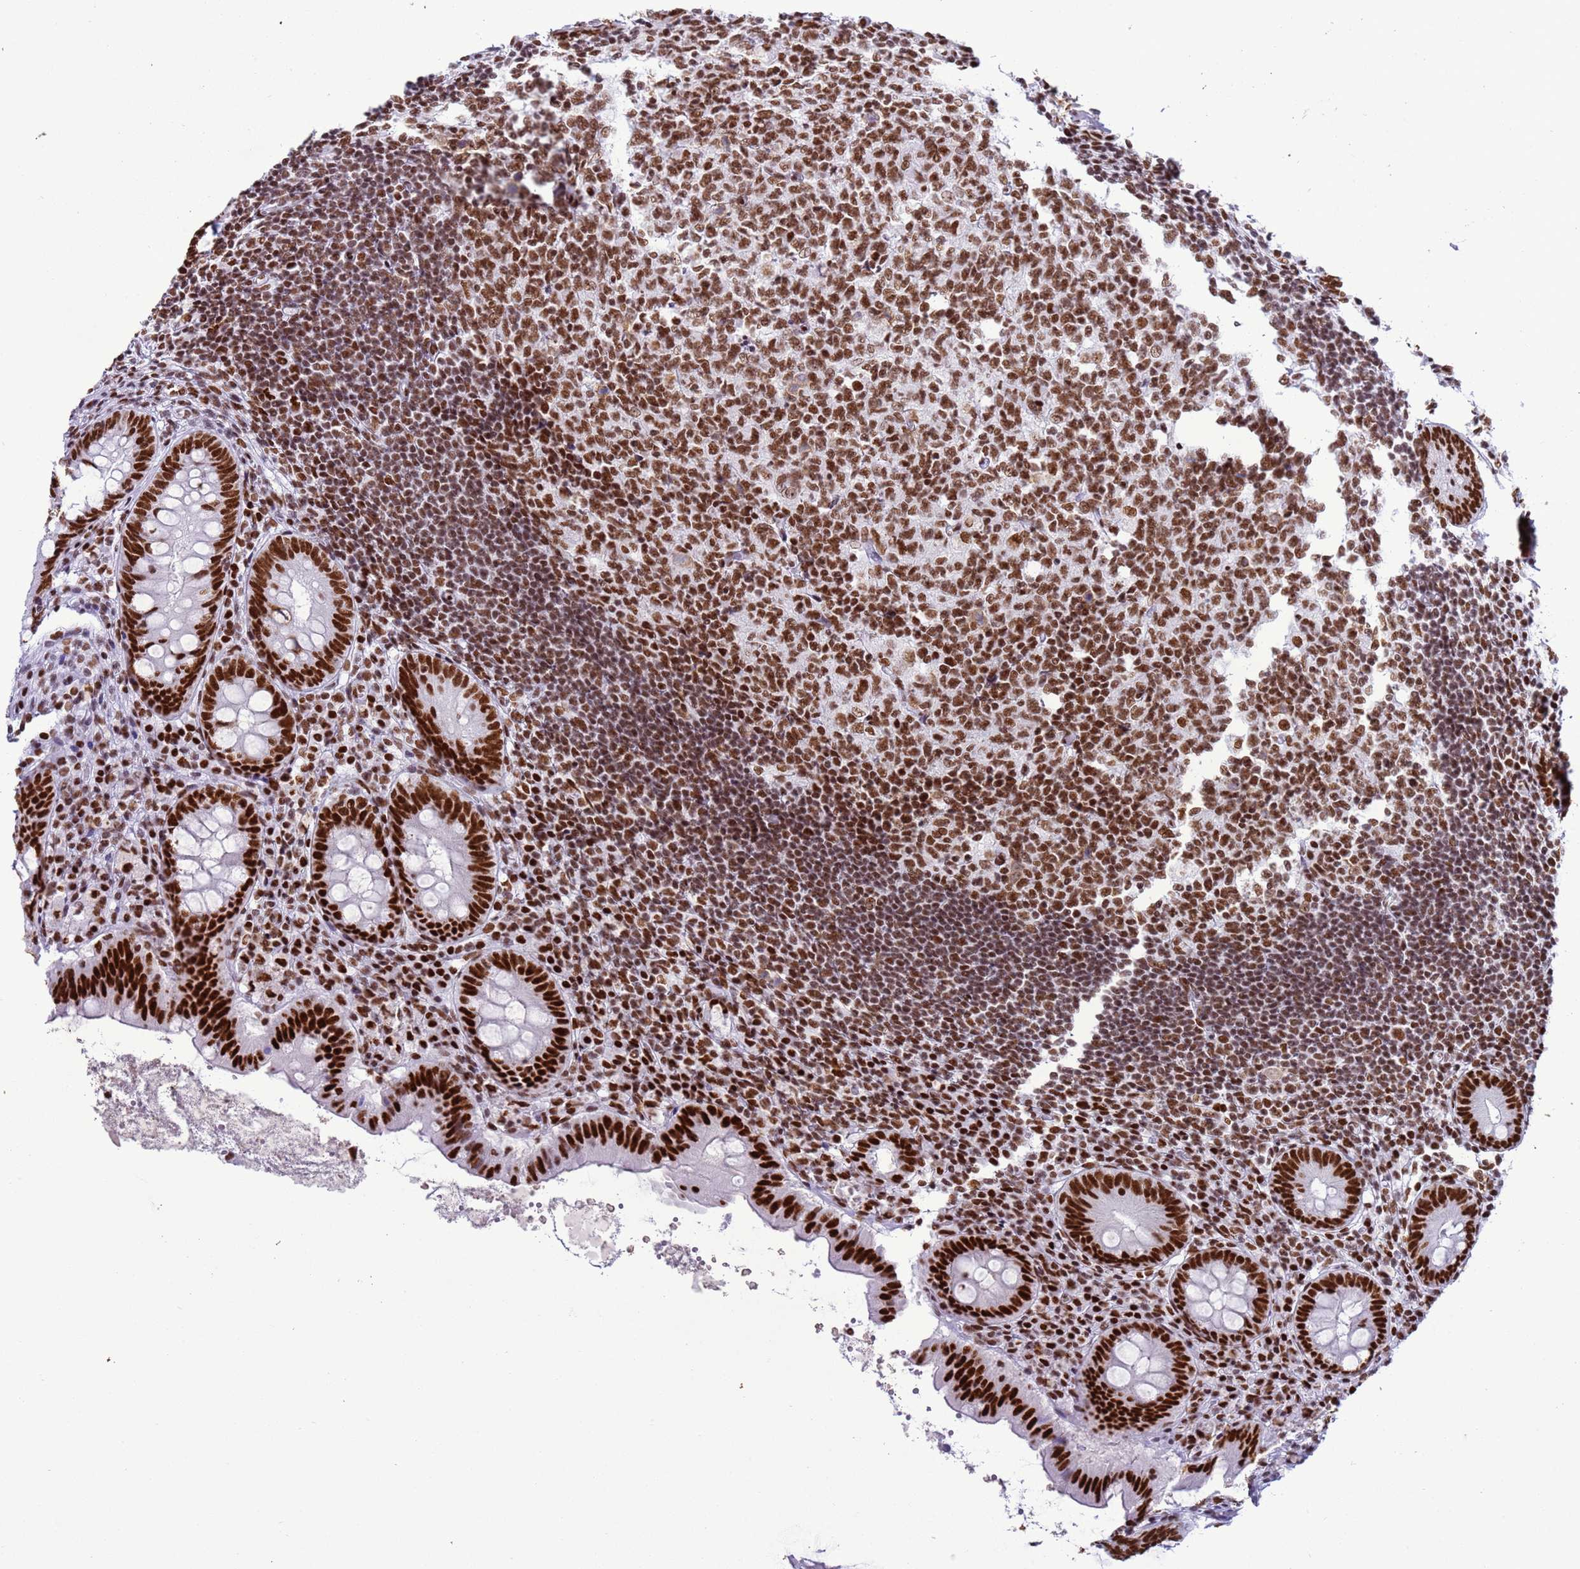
{"staining": {"intensity": "strong", "quantity": ">75%", "location": "nuclear"}, "tissue": "appendix", "cell_type": "Glandular cells", "image_type": "normal", "snomed": [{"axis": "morphology", "description": "Normal tissue, NOS"}, {"axis": "topography", "description": "Appendix"}], "caption": "The photomicrograph shows staining of normal appendix, revealing strong nuclear protein expression (brown color) within glandular cells. The staining is performed using DAB (3,3'-diaminobenzidine) brown chromogen to label protein expression. The nuclei are counter-stained blue using hematoxylin.", "gene": "RALY", "patient": {"sex": "female", "age": 54}}